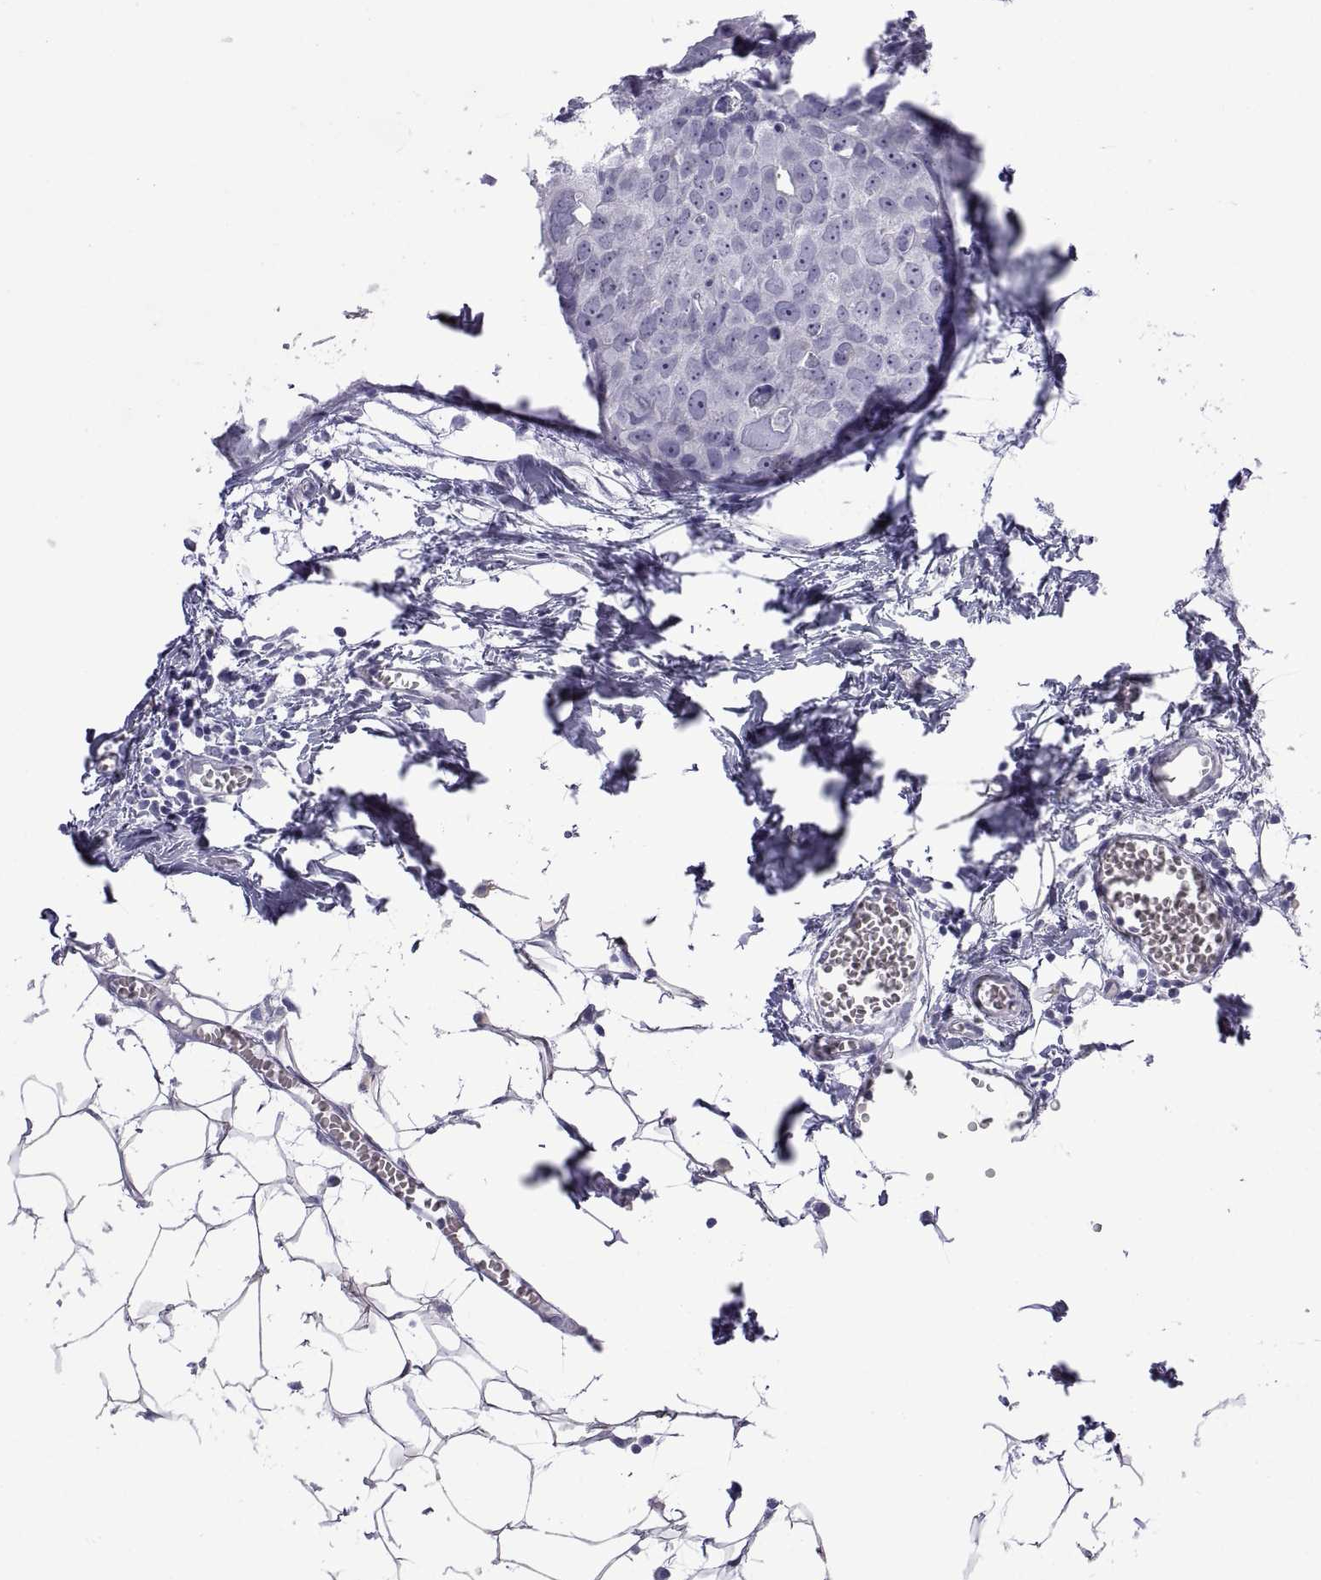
{"staining": {"intensity": "negative", "quantity": "none", "location": "none"}, "tissue": "breast cancer", "cell_type": "Tumor cells", "image_type": "cancer", "snomed": [{"axis": "morphology", "description": "Duct carcinoma"}, {"axis": "topography", "description": "Breast"}], "caption": "This is a photomicrograph of IHC staining of breast invasive ductal carcinoma, which shows no expression in tumor cells. (DAB immunohistochemistry (IHC), high magnification).", "gene": "VSX2", "patient": {"sex": "female", "age": 38}}